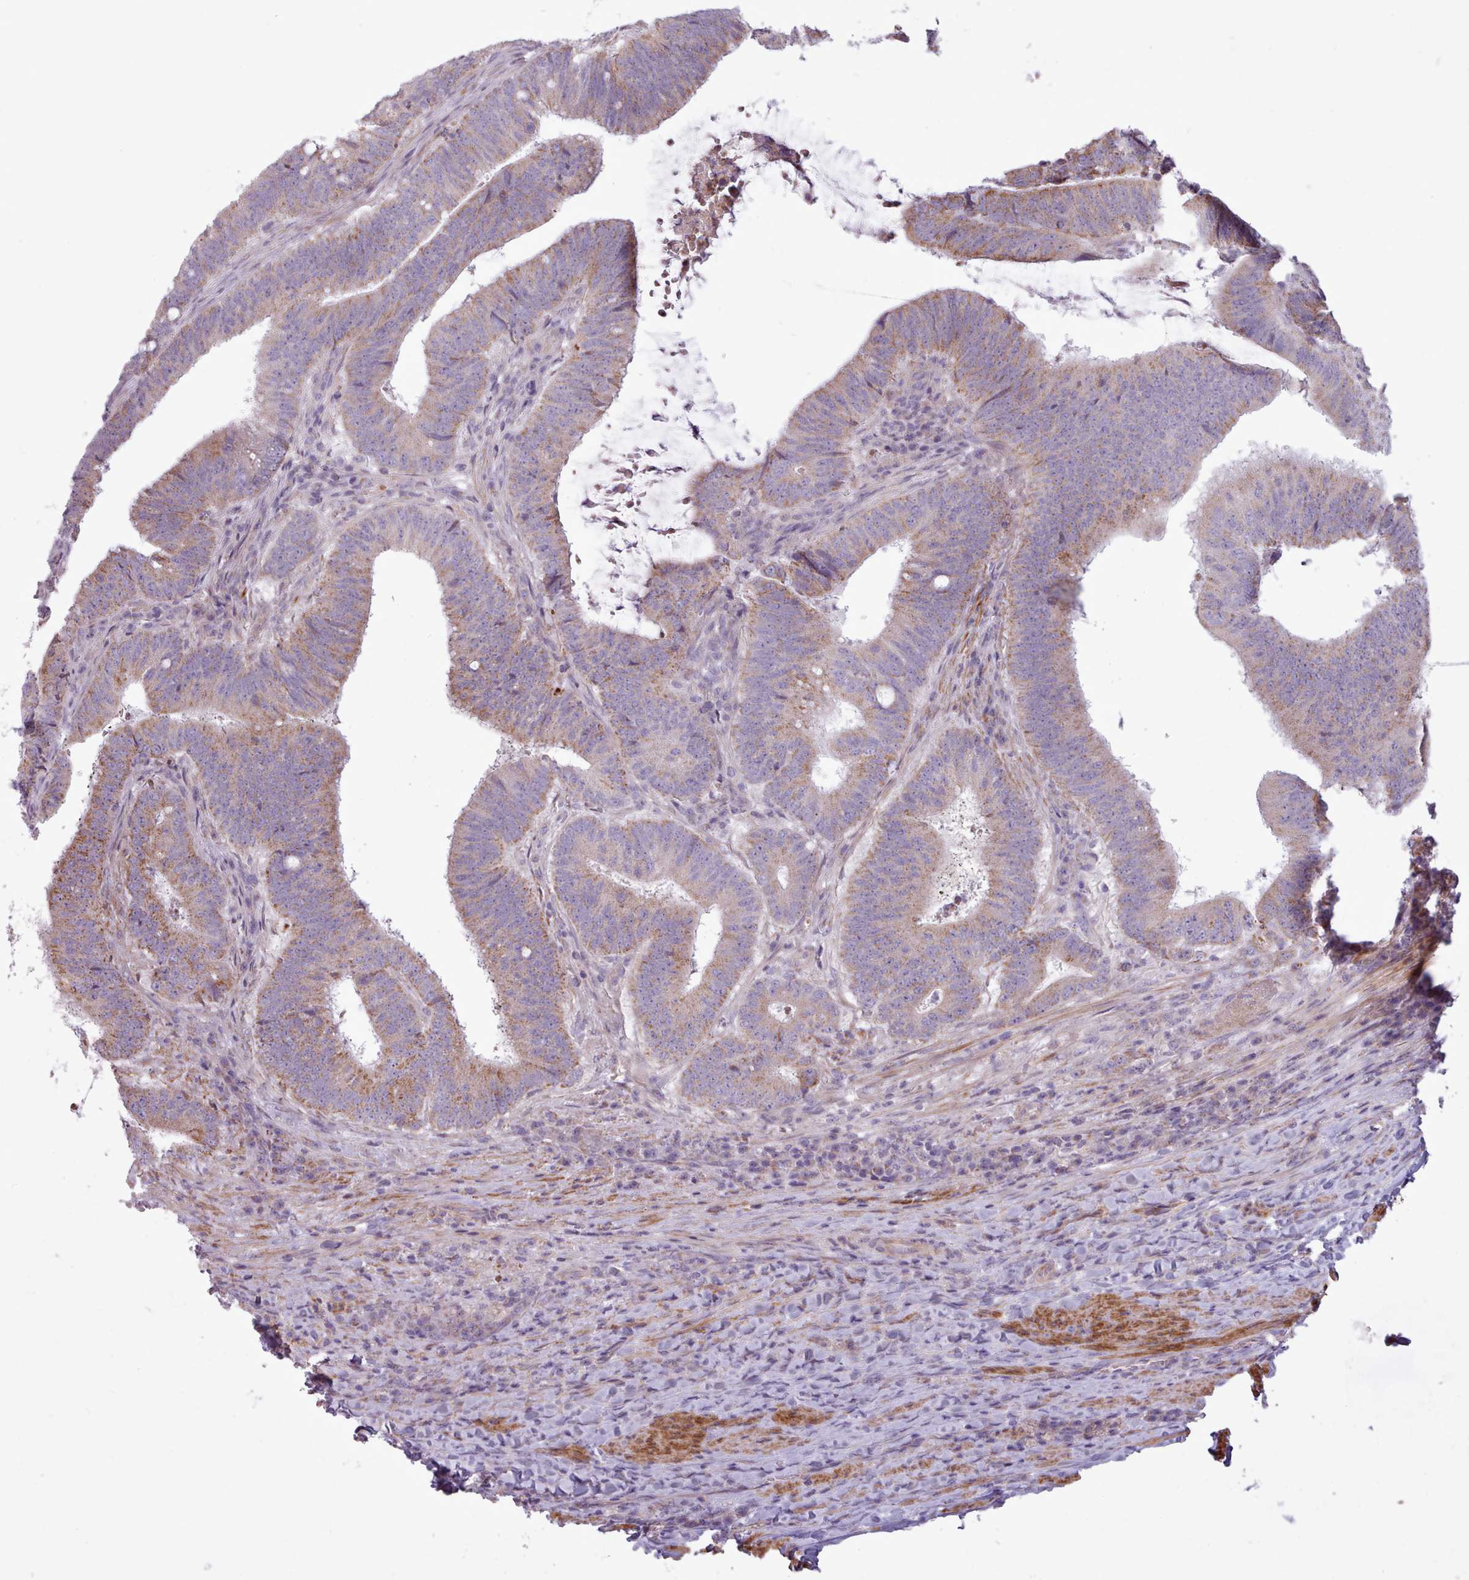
{"staining": {"intensity": "moderate", "quantity": ">75%", "location": "cytoplasmic/membranous"}, "tissue": "colorectal cancer", "cell_type": "Tumor cells", "image_type": "cancer", "snomed": [{"axis": "morphology", "description": "Adenocarcinoma, NOS"}, {"axis": "topography", "description": "Colon"}], "caption": "About >75% of tumor cells in colorectal adenocarcinoma display moderate cytoplasmic/membranous protein expression as visualized by brown immunohistochemical staining.", "gene": "AVL9", "patient": {"sex": "female", "age": 43}}